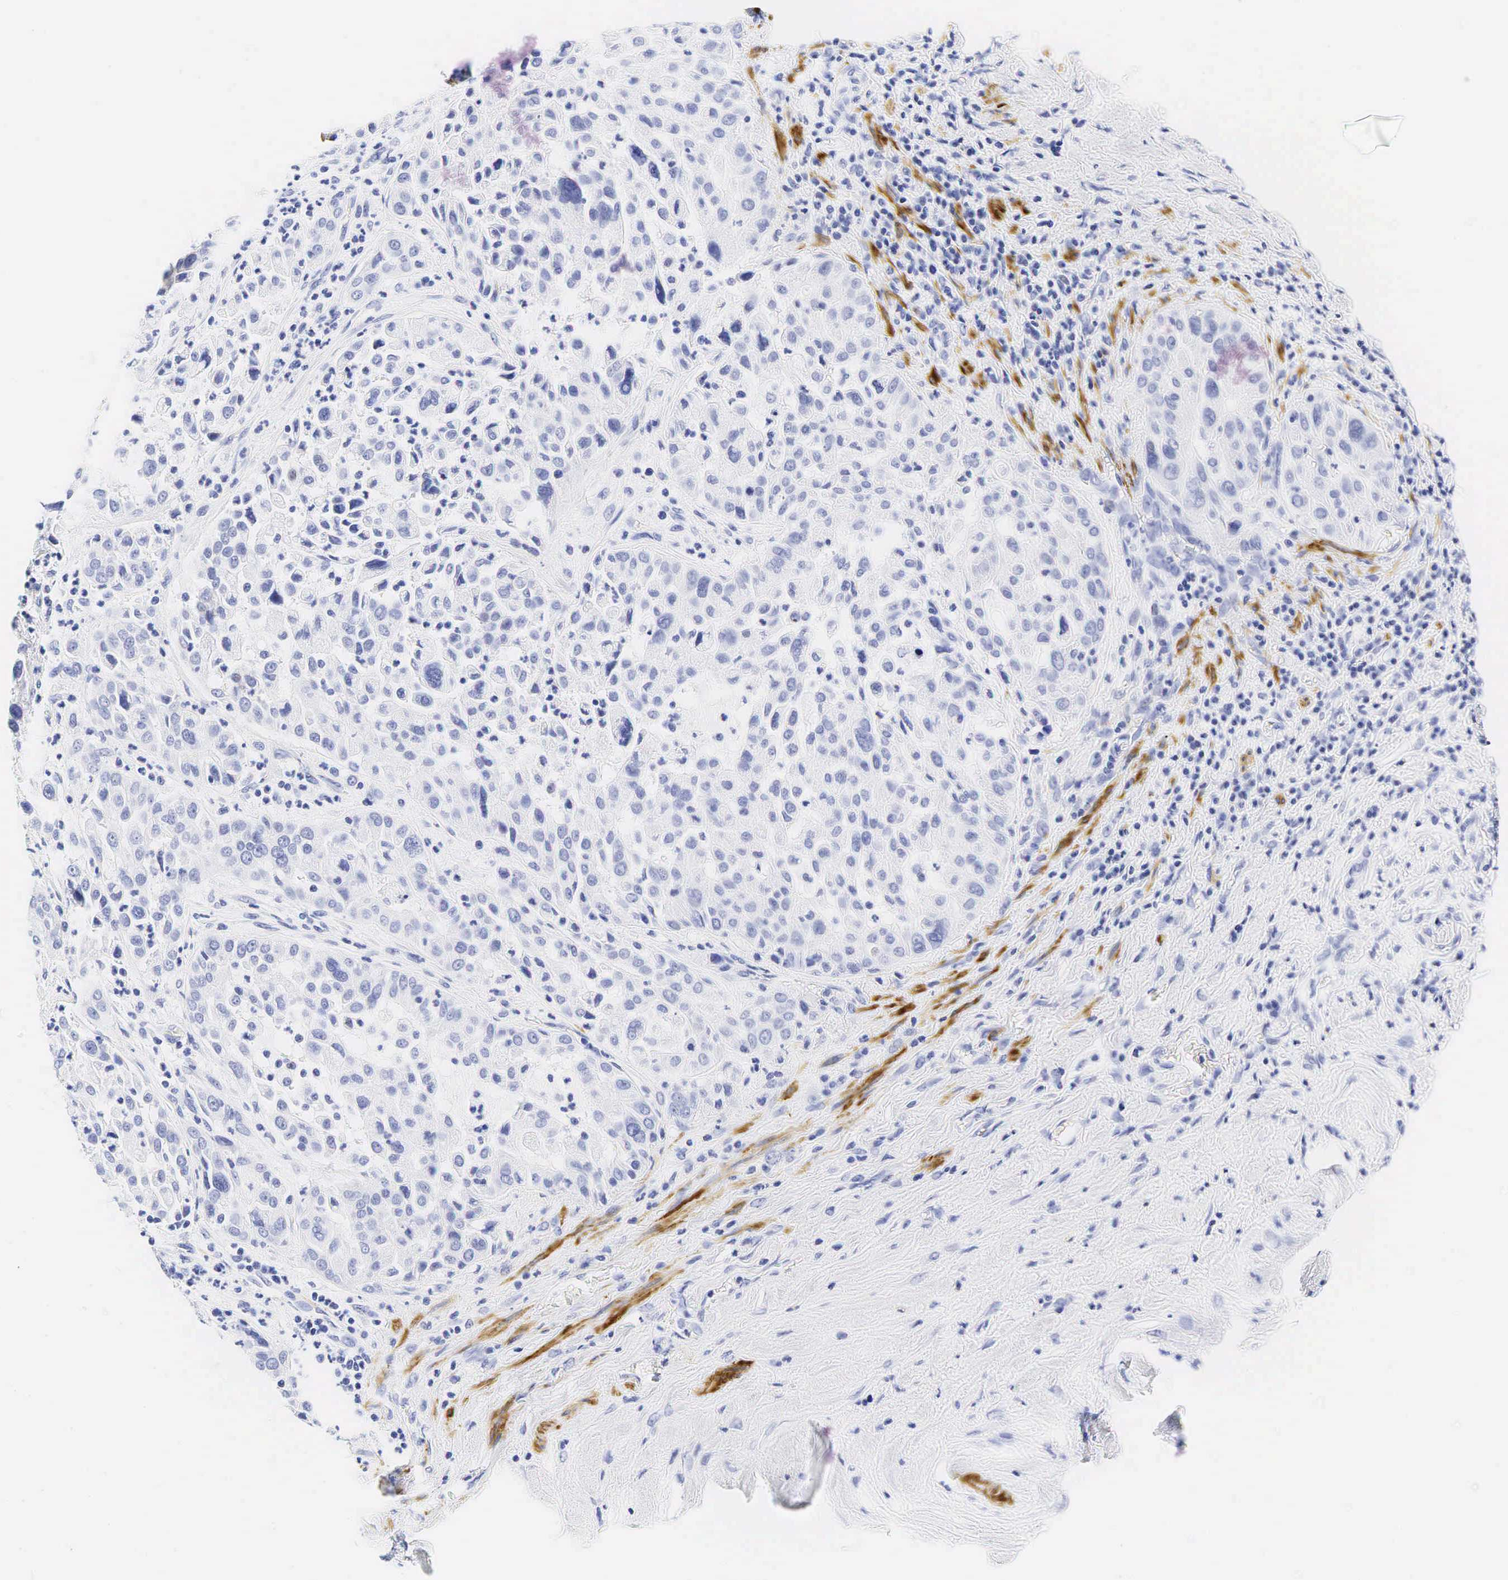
{"staining": {"intensity": "negative", "quantity": "none", "location": "none"}, "tissue": "pancreatic cancer", "cell_type": "Tumor cells", "image_type": "cancer", "snomed": [{"axis": "morphology", "description": "Adenocarcinoma, NOS"}, {"axis": "topography", "description": "Pancreas"}], "caption": "High magnification brightfield microscopy of pancreatic adenocarcinoma stained with DAB (brown) and counterstained with hematoxylin (blue): tumor cells show no significant positivity.", "gene": "CALD1", "patient": {"sex": "female", "age": 52}}